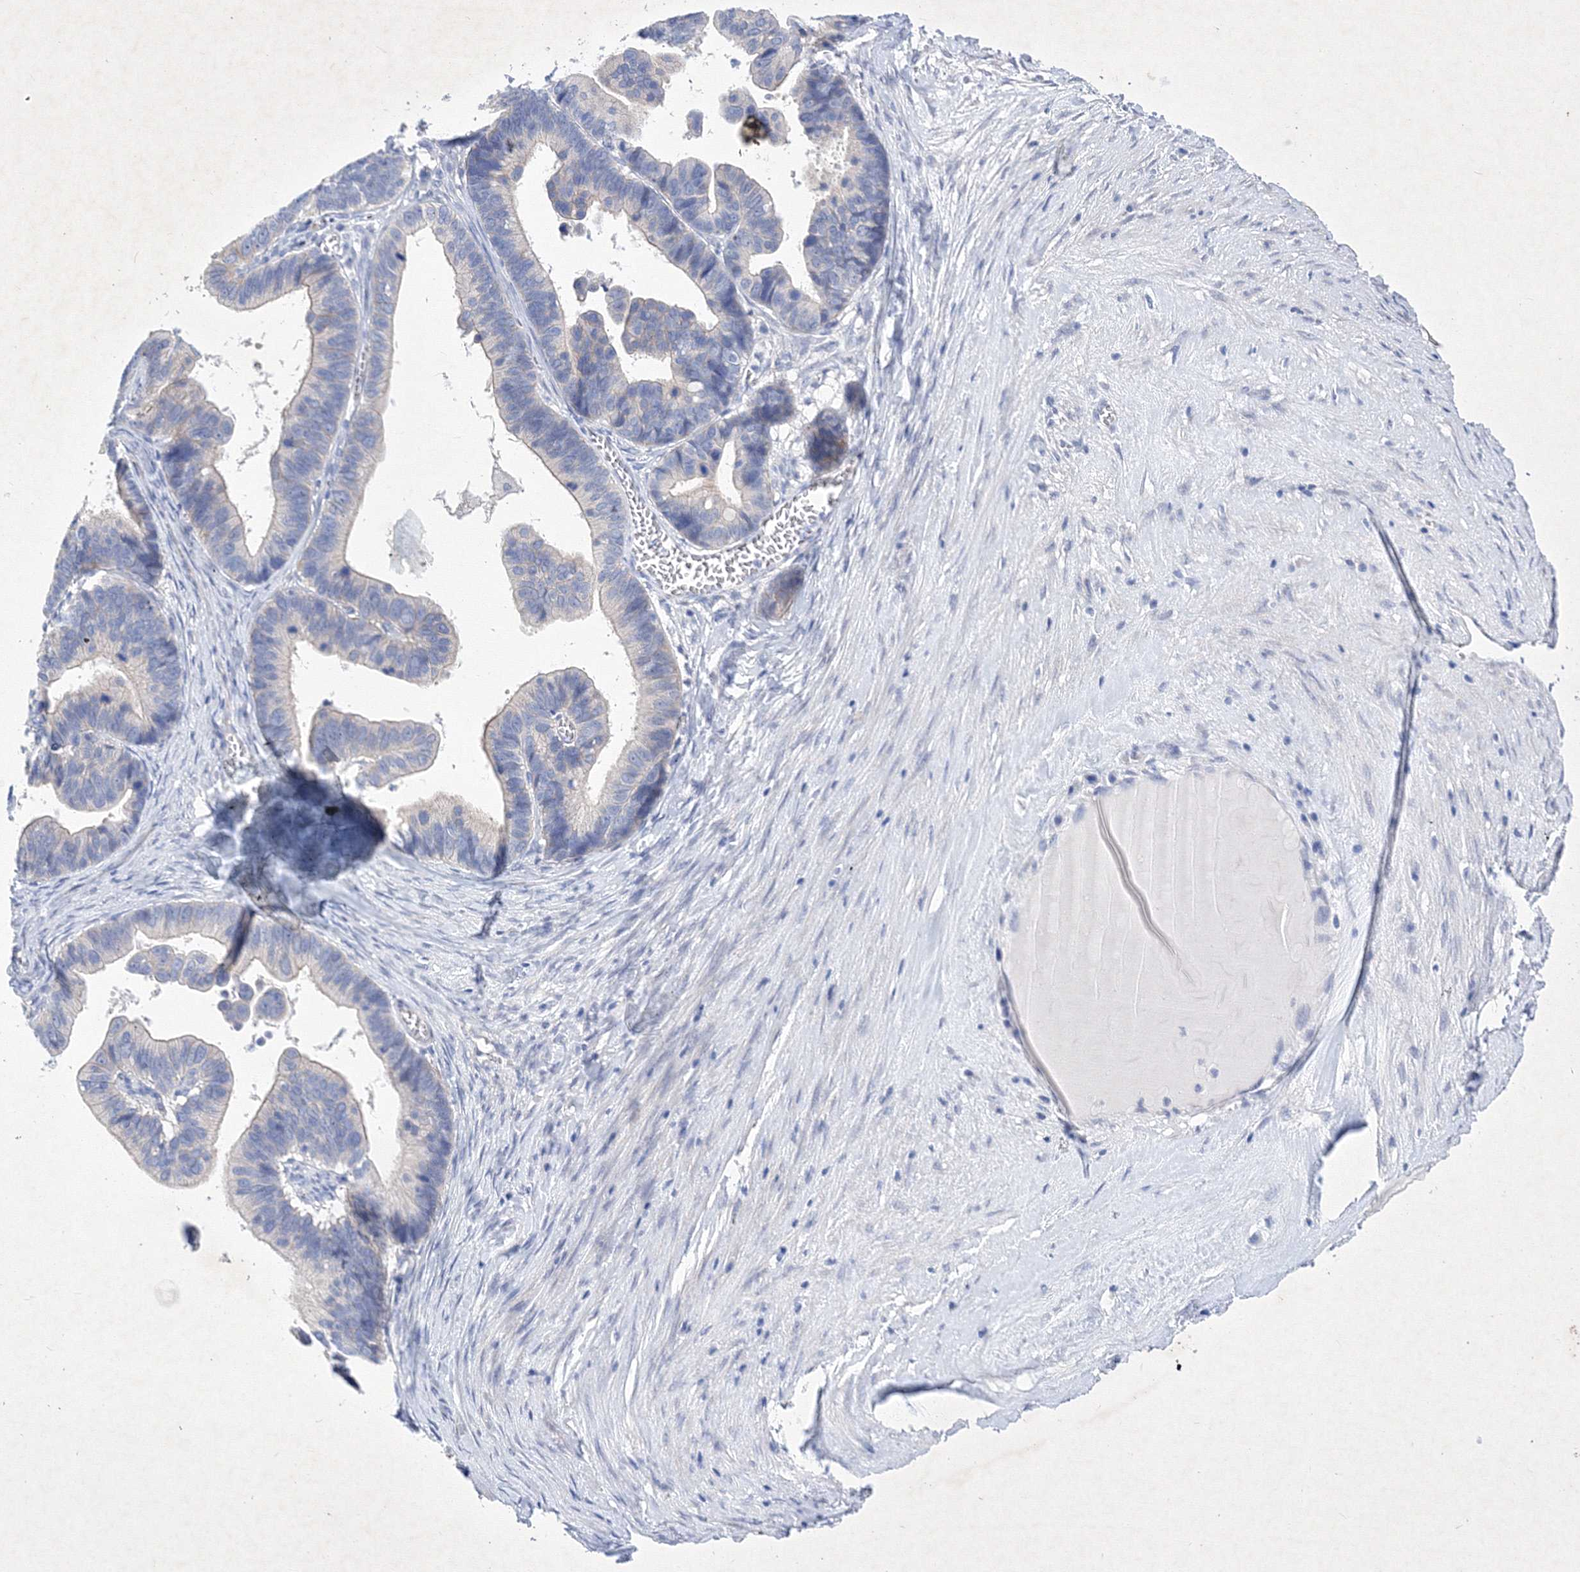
{"staining": {"intensity": "negative", "quantity": "none", "location": "none"}, "tissue": "ovarian cancer", "cell_type": "Tumor cells", "image_type": "cancer", "snomed": [{"axis": "morphology", "description": "Cystadenocarcinoma, serous, NOS"}, {"axis": "topography", "description": "Ovary"}], "caption": "An image of human ovarian cancer is negative for staining in tumor cells.", "gene": "GPN1", "patient": {"sex": "female", "age": 56}}